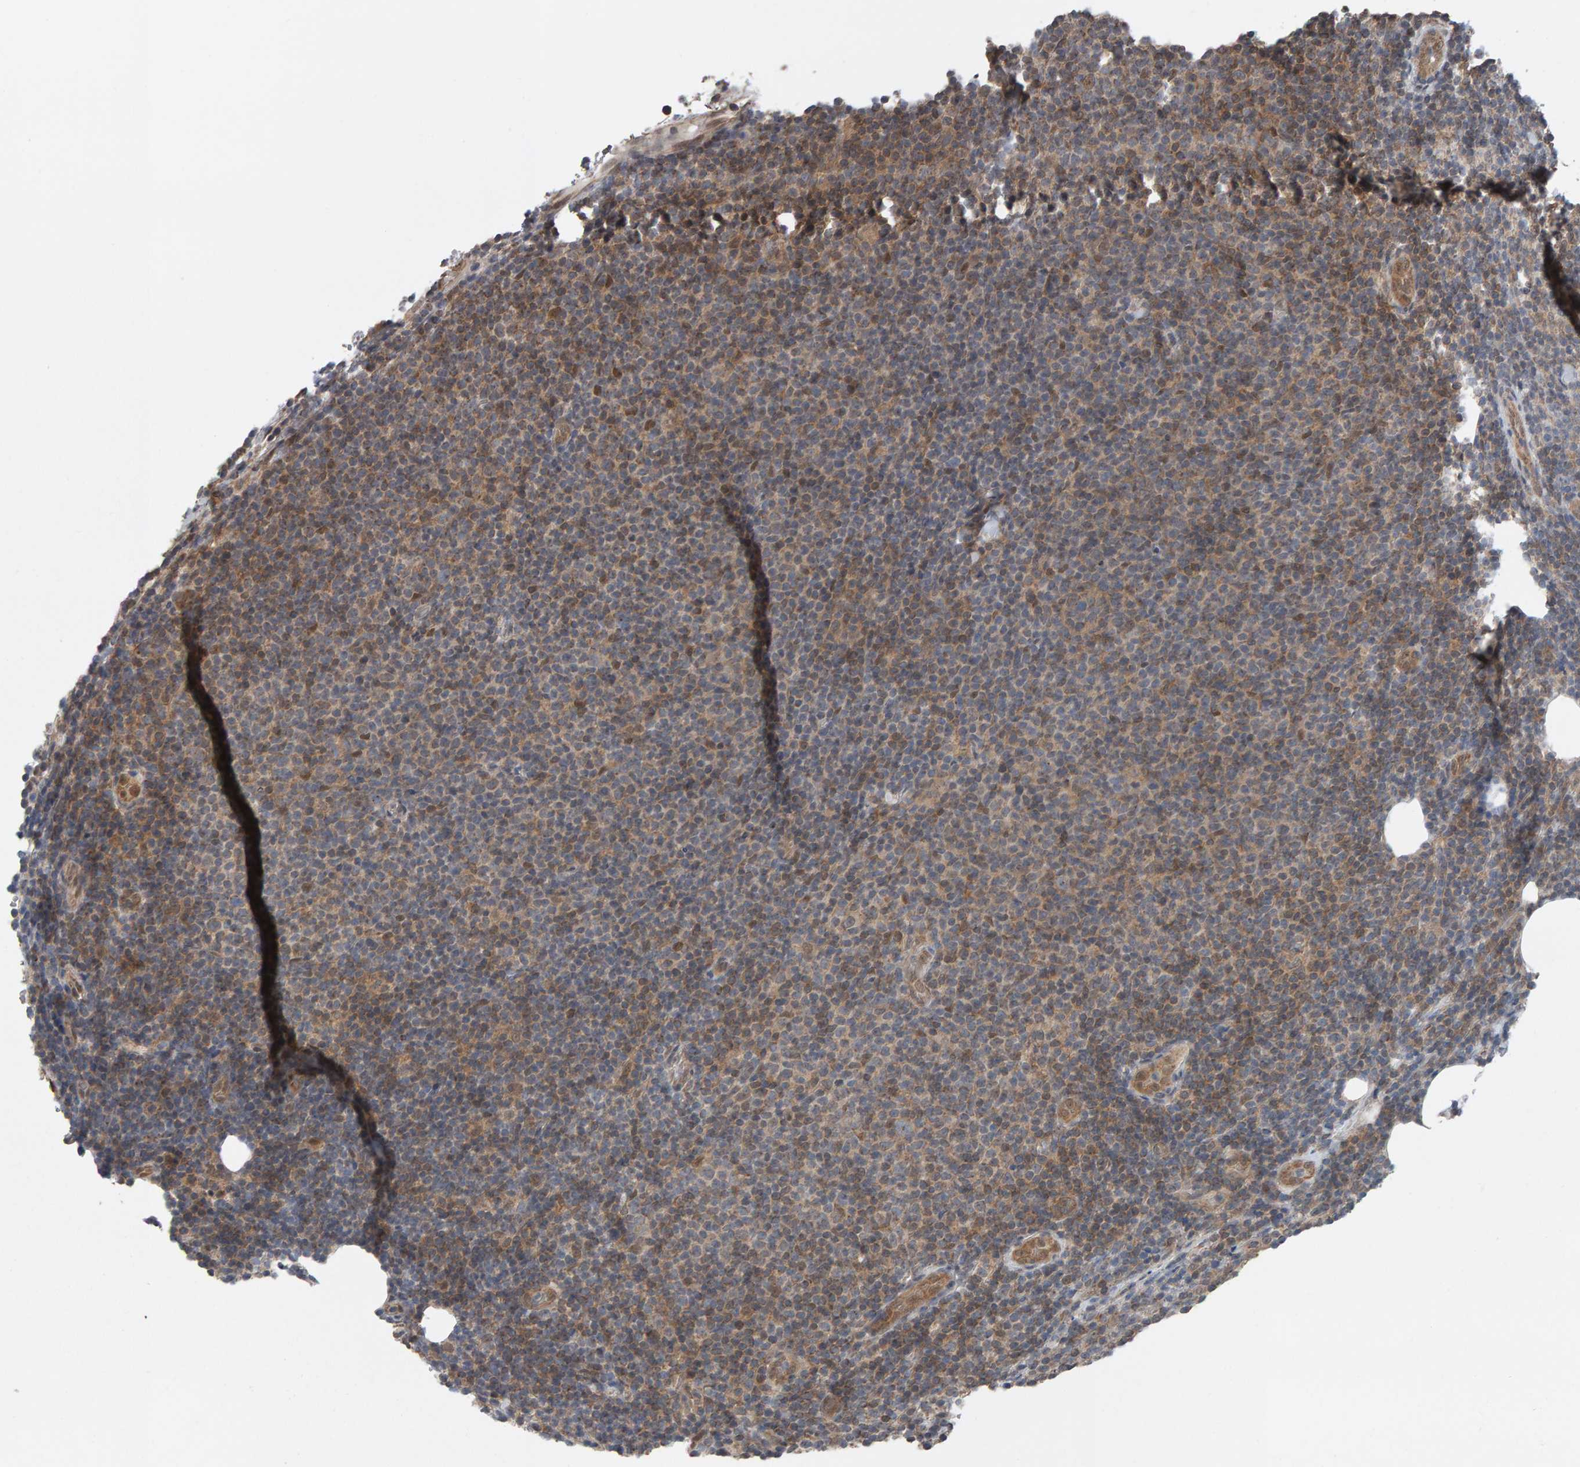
{"staining": {"intensity": "weak", "quantity": "<25%", "location": "cytoplasmic/membranous"}, "tissue": "lymphoma", "cell_type": "Tumor cells", "image_type": "cancer", "snomed": [{"axis": "morphology", "description": "Malignant lymphoma, non-Hodgkin's type, Low grade"}, {"axis": "topography", "description": "Lymph node"}], "caption": "Tumor cells are negative for brown protein staining in lymphoma. (IHC, brightfield microscopy, high magnification).", "gene": "COASY", "patient": {"sex": "male", "age": 66}}